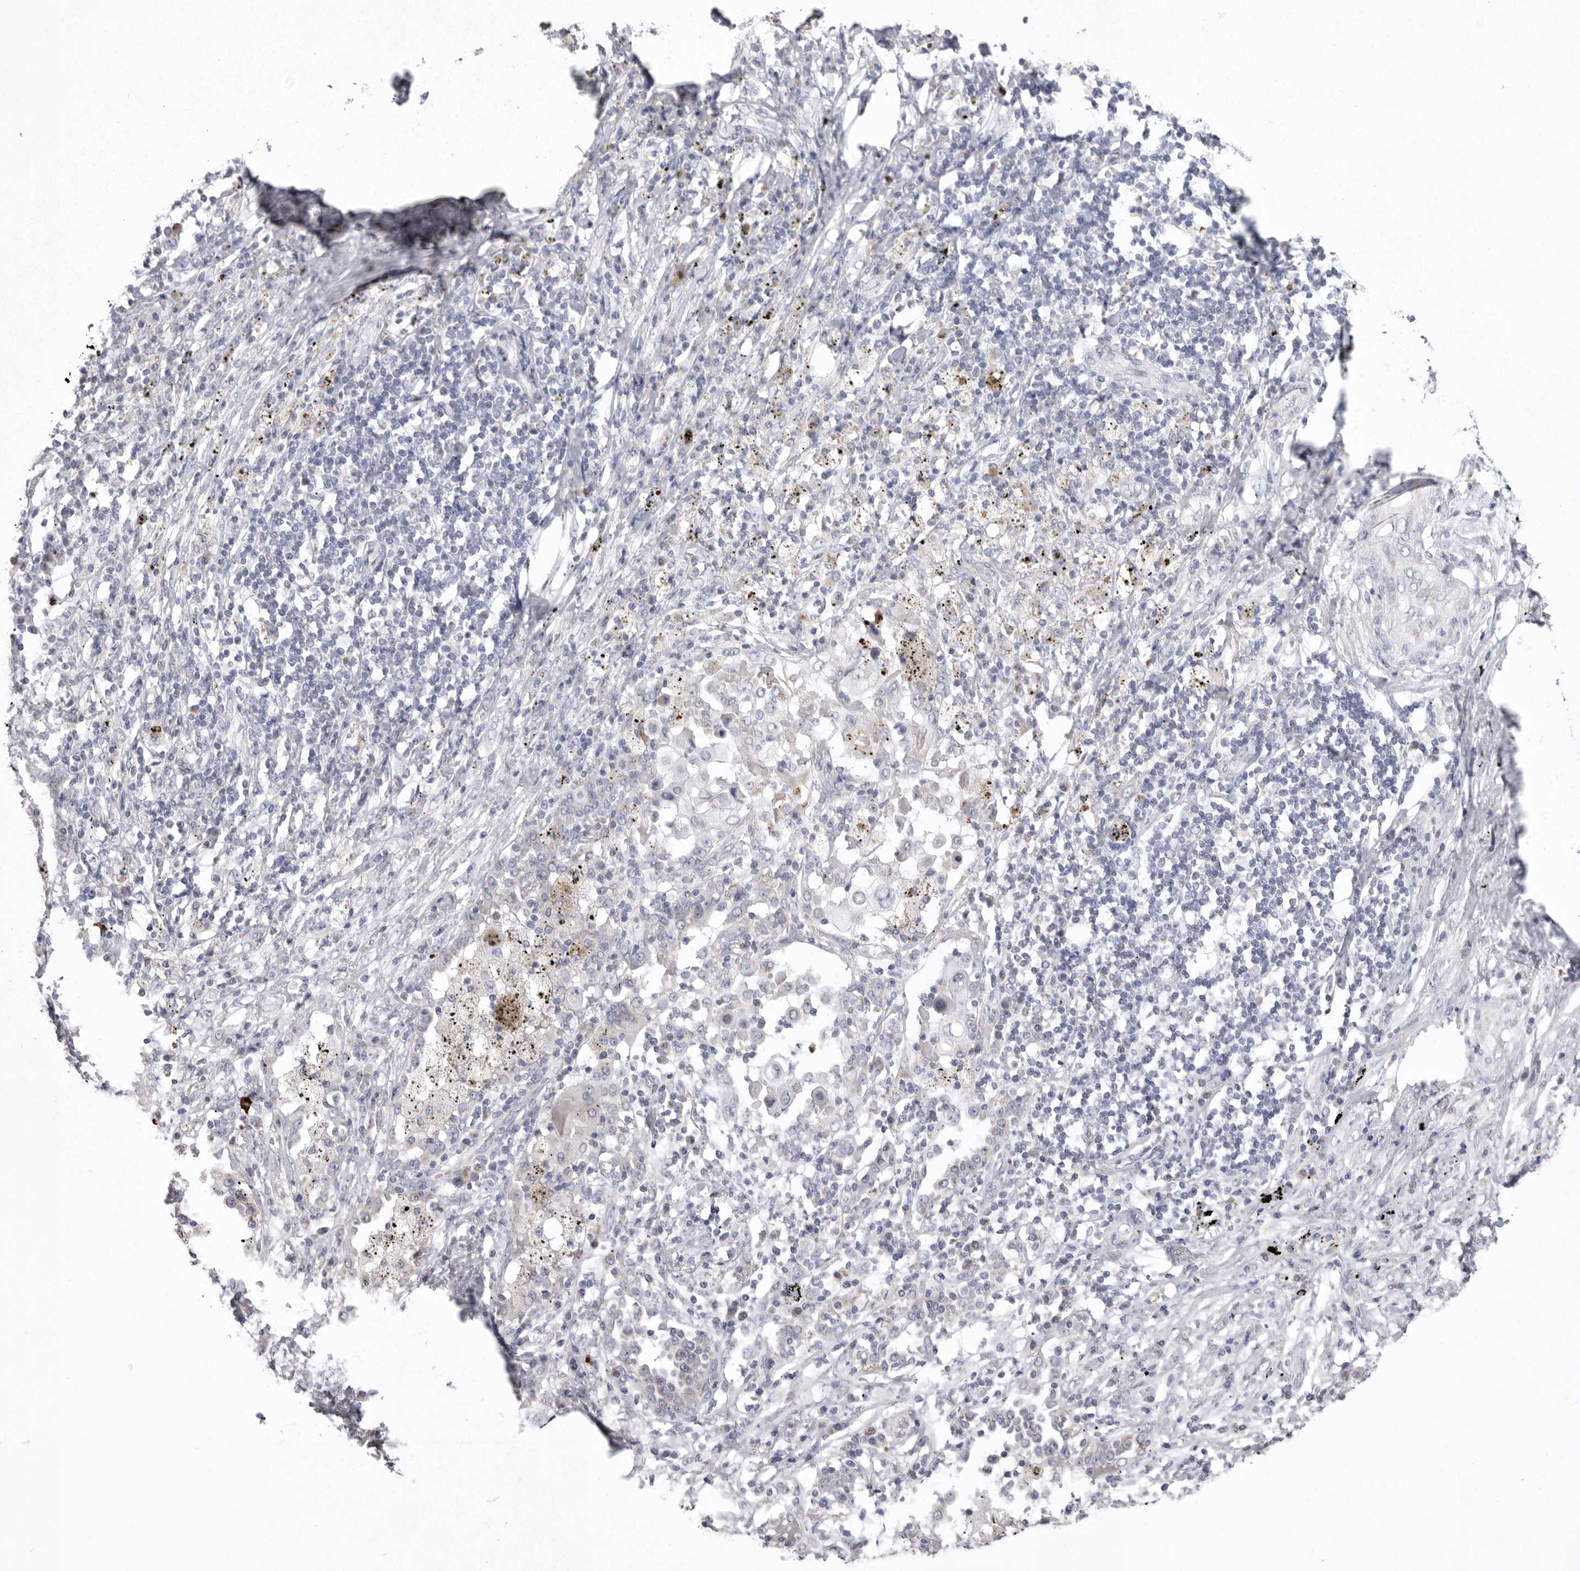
{"staining": {"intensity": "negative", "quantity": "none", "location": "none"}, "tissue": "lung cancer", "cell_type": "Tumor cells", "image_type": "cancer", "snomed": [{"axis": "morphology", "description": "Squamous cell carcinoma, NOS"}, {"axis": "topography", "description": "Lung"}], "caption": "Immunohistochemistry (IHC) of human lung cancer demonstrates no expression in tumor cells. The staining was performed using DAB to visualize the protein expression in brown, while the nuclei were stained in blue with hematoxylin (Magnification: 20x).", "gene": "VDAC3", "patient": {"sex": "female", "age": 63}}